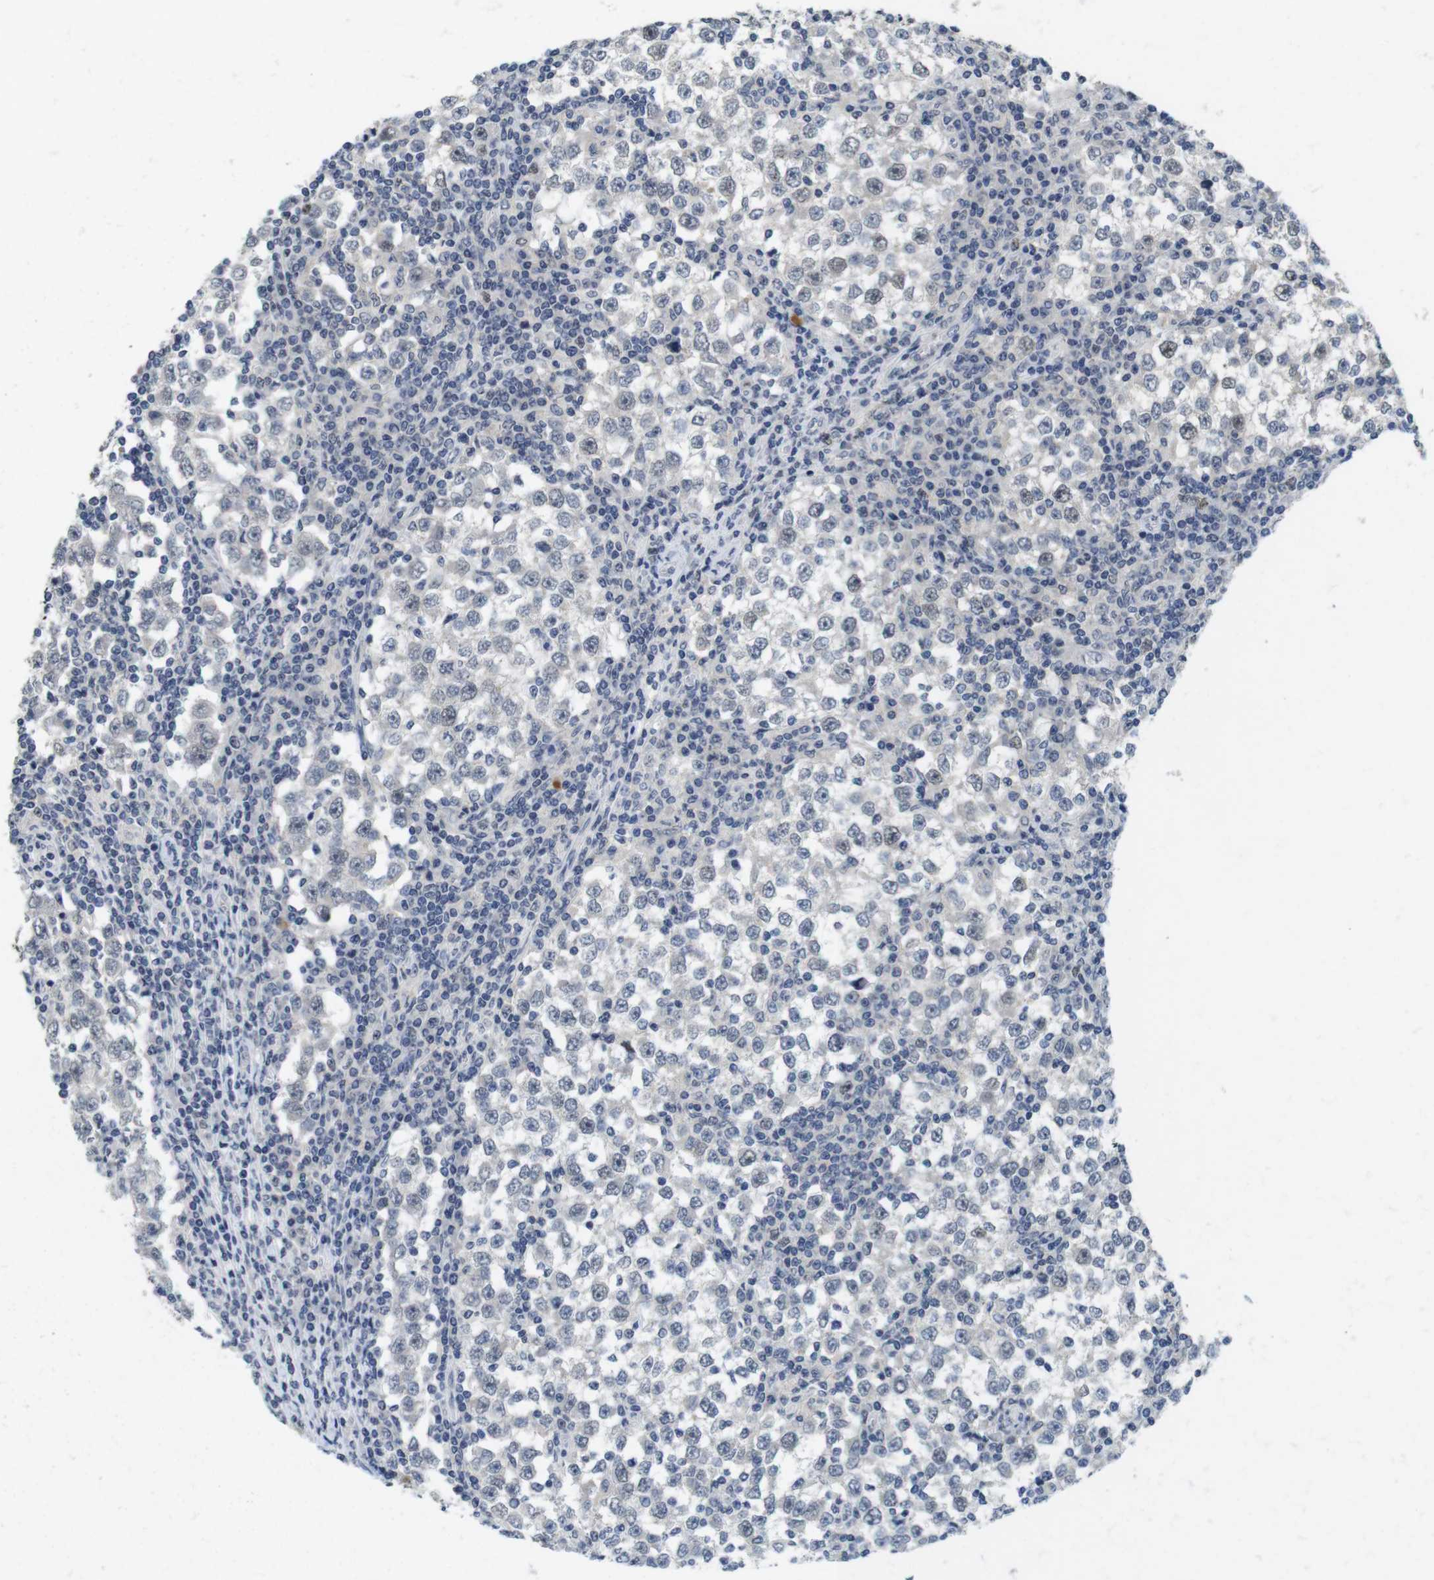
{"staining": {"intensity": "weak", "quantity": "<25%", "location": "nuclear"}, "tissue": "testis cancer", "cell_type": "Tumor cells", "image_type": "cancer", "snomed": [{"axis": "morphology", "description": "Seminoma, NOS"}, {"axis": "topography", "description": "Testis"}], "caption": "High power microscopy photomicrograph of an IHC photomicrograph of seminoma (testis), revealing no significant expression in tumor cells. (DAB (3,3'-diaminobenzidine) IHC with hematoxylin counter stain).", "gene": "SKP2", "patient": {"sex": "male", "age": 65}}